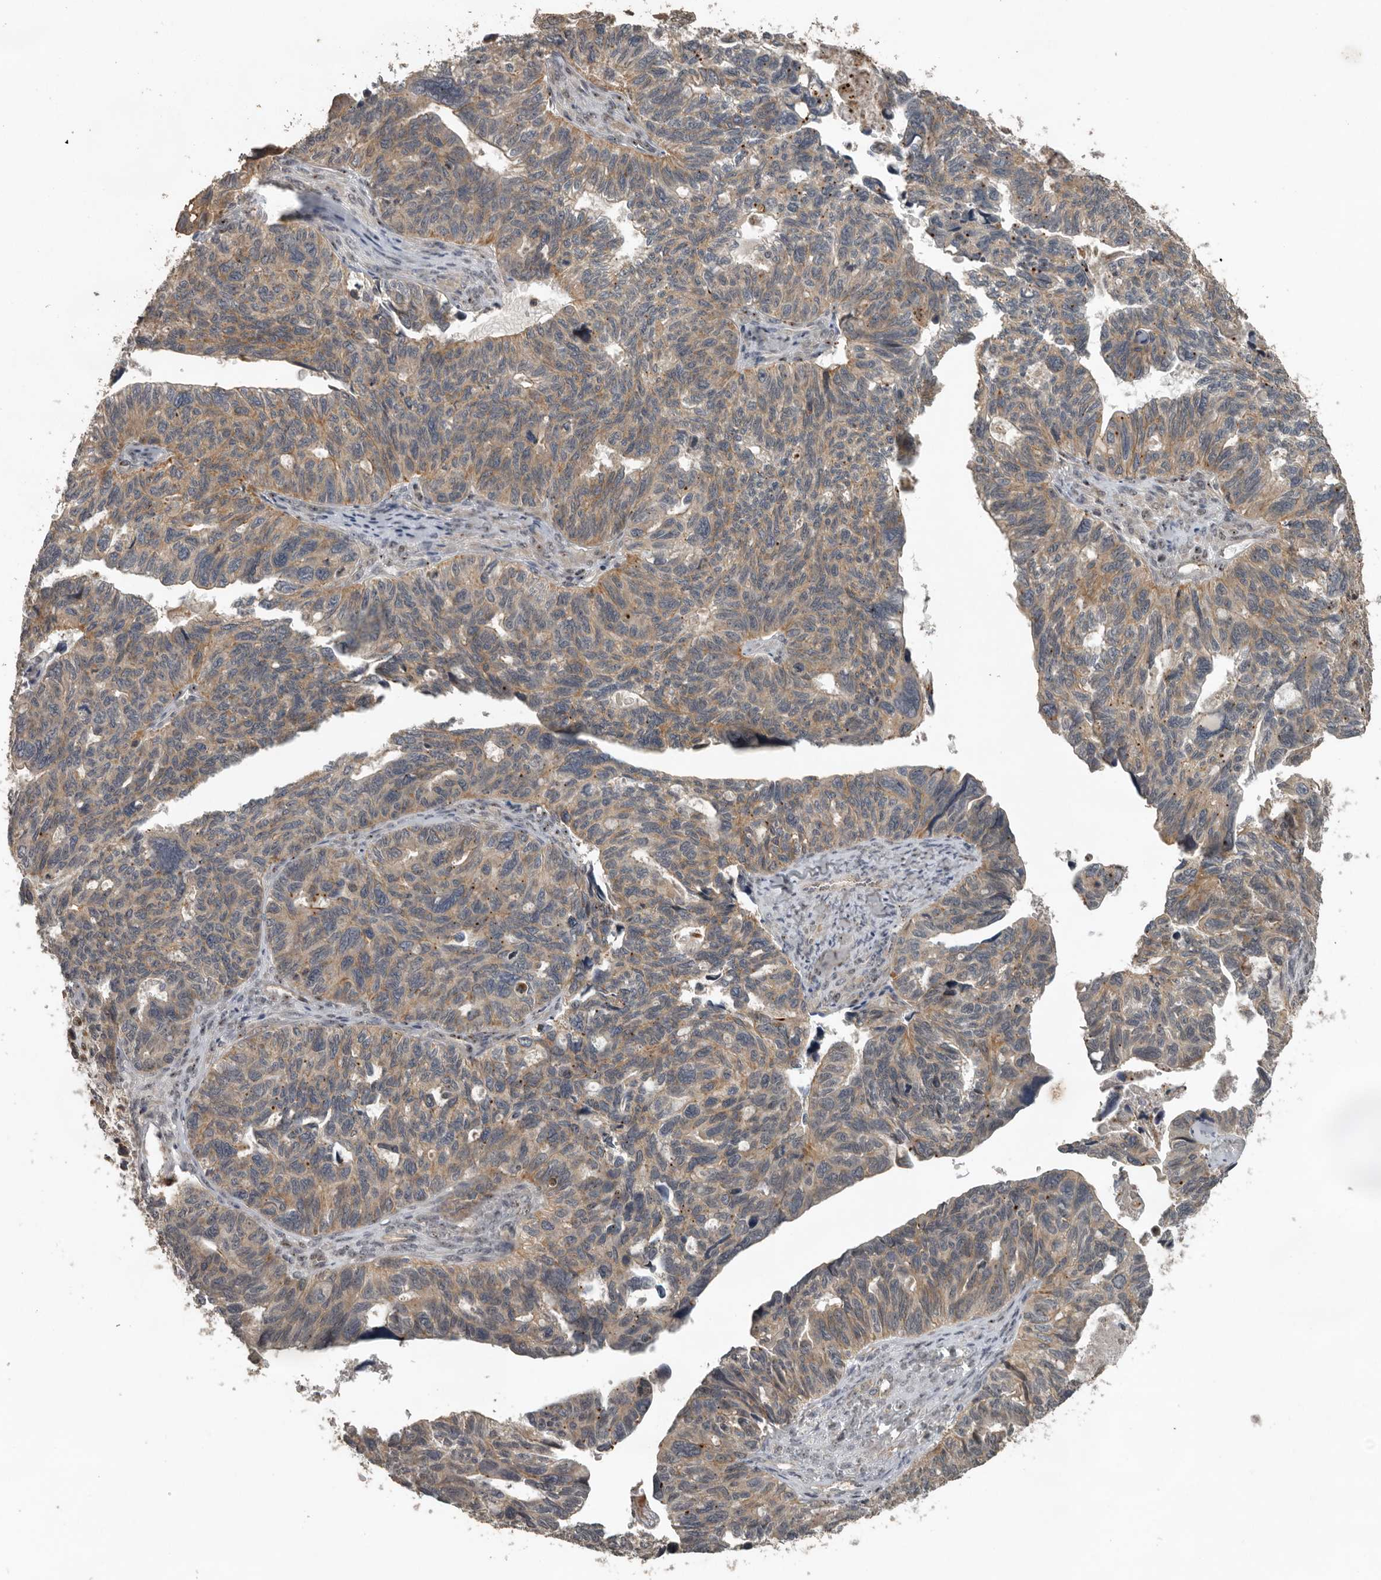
{"staining": {"intensity": "moderate", "quantity": ">75%", "location": "cytoplasmic/membranous"}, "tissue": "ovarian cancer", "cell_type": "Tumor cells", "image_type": "cancer", "snomed": [{"axis": "morphology", "description": "Cystadenocarcinoma, serous, NOS"}, {"axis": "topography", "description": "Ovary"}], "caption": "Immunohistochemical staining of ovarian cancer (serous cystadenocarcinoma) reveals moderate cytoplasmic/membranous protein positivity in about >75% of tumor cells. (IHC, brightfield microscopy, high magnification).", "gene": "CEP350", "patient": {"sex": "female", "age": 79}}